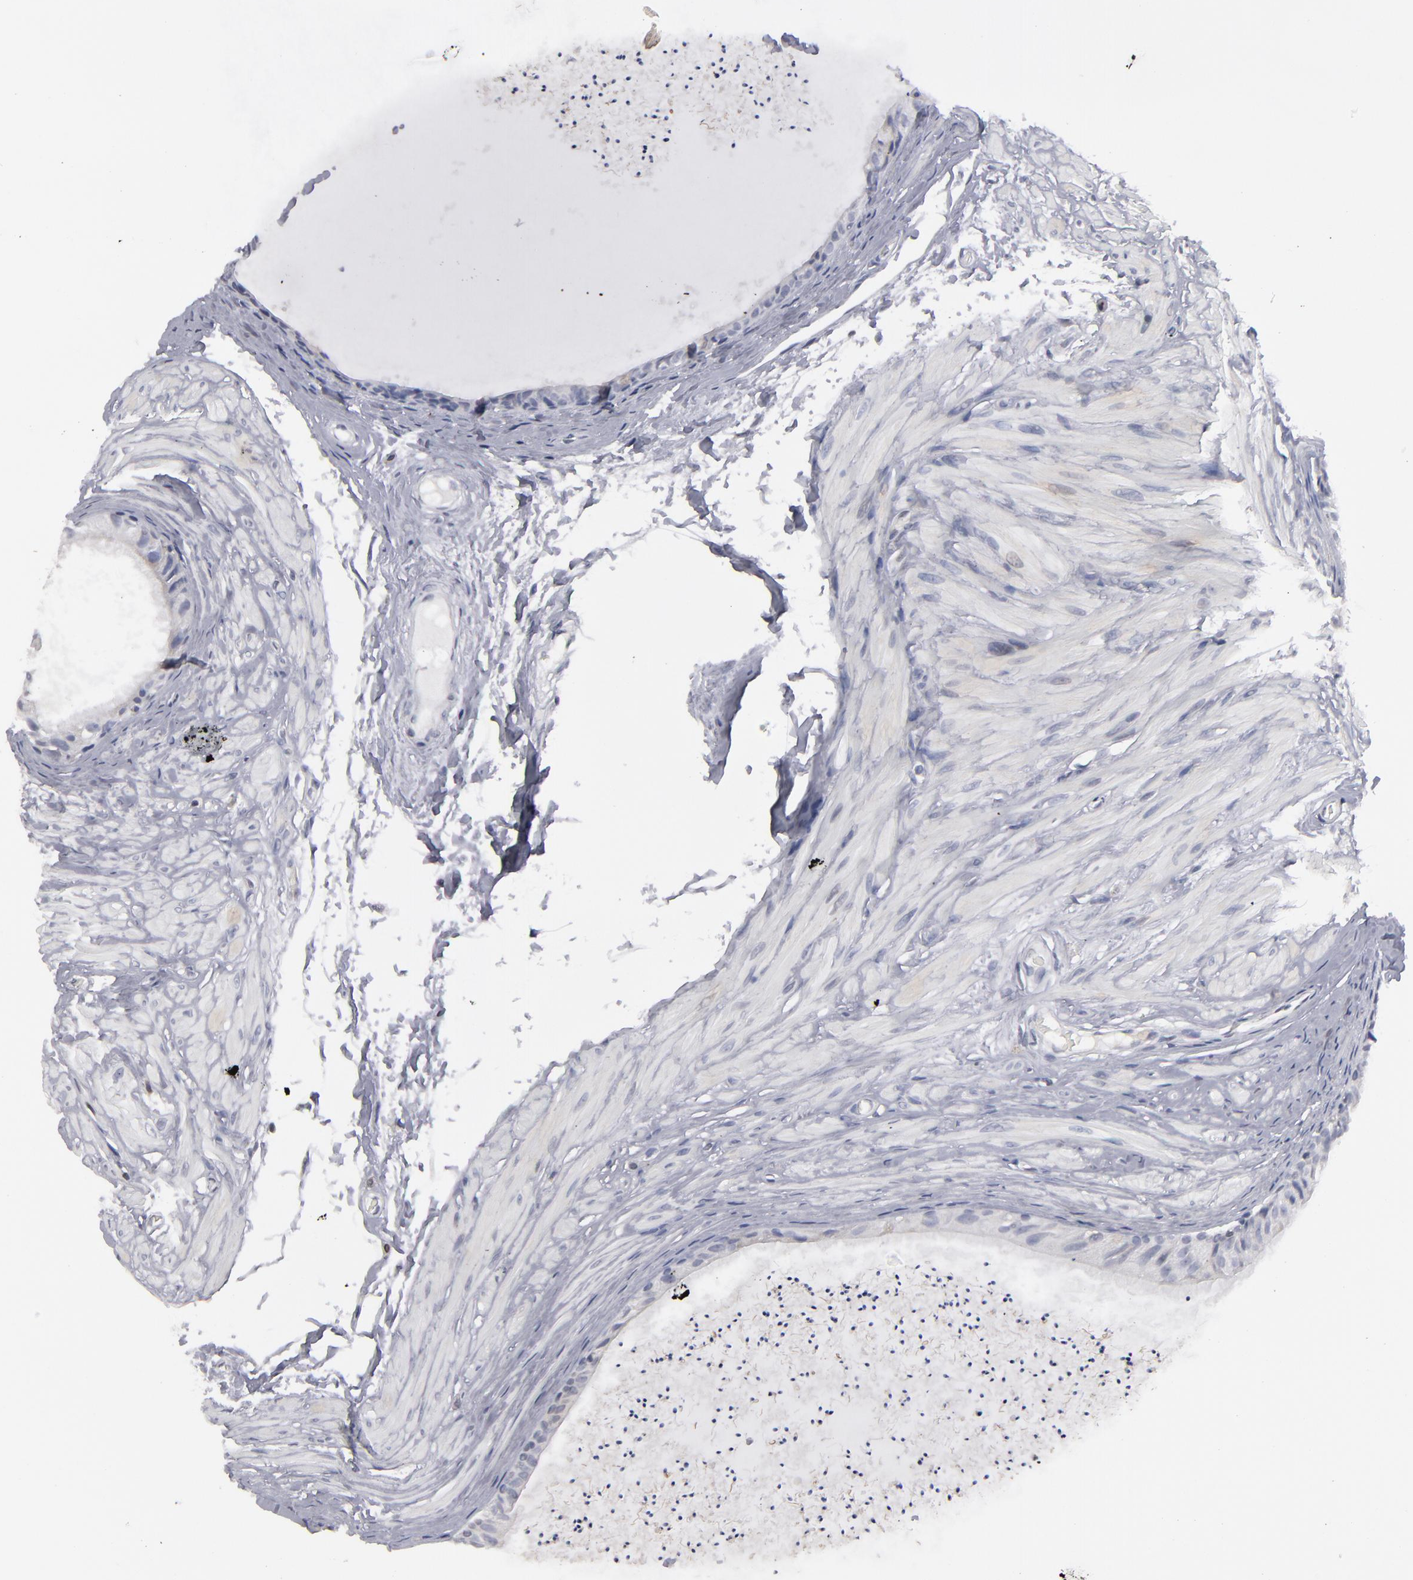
{"staining": {"intensity": "negative", "quantity": "none", "location": "none"}, "tissue": "epididymis", "cell_type": "Glandular cells", "image_type": "normal", "snomed": [{"axis": "morphology", "description": "Normal tissue, NOS"}, {"axis": "topography", "description": "Epididymis"}], "caption": "There is no significant staining in glandular cells of epididymis. (DAB immunohistochemistry (IHC), high magnification).", "gene": "ODF2", "patient": {"sex": "male", "age": 77}}